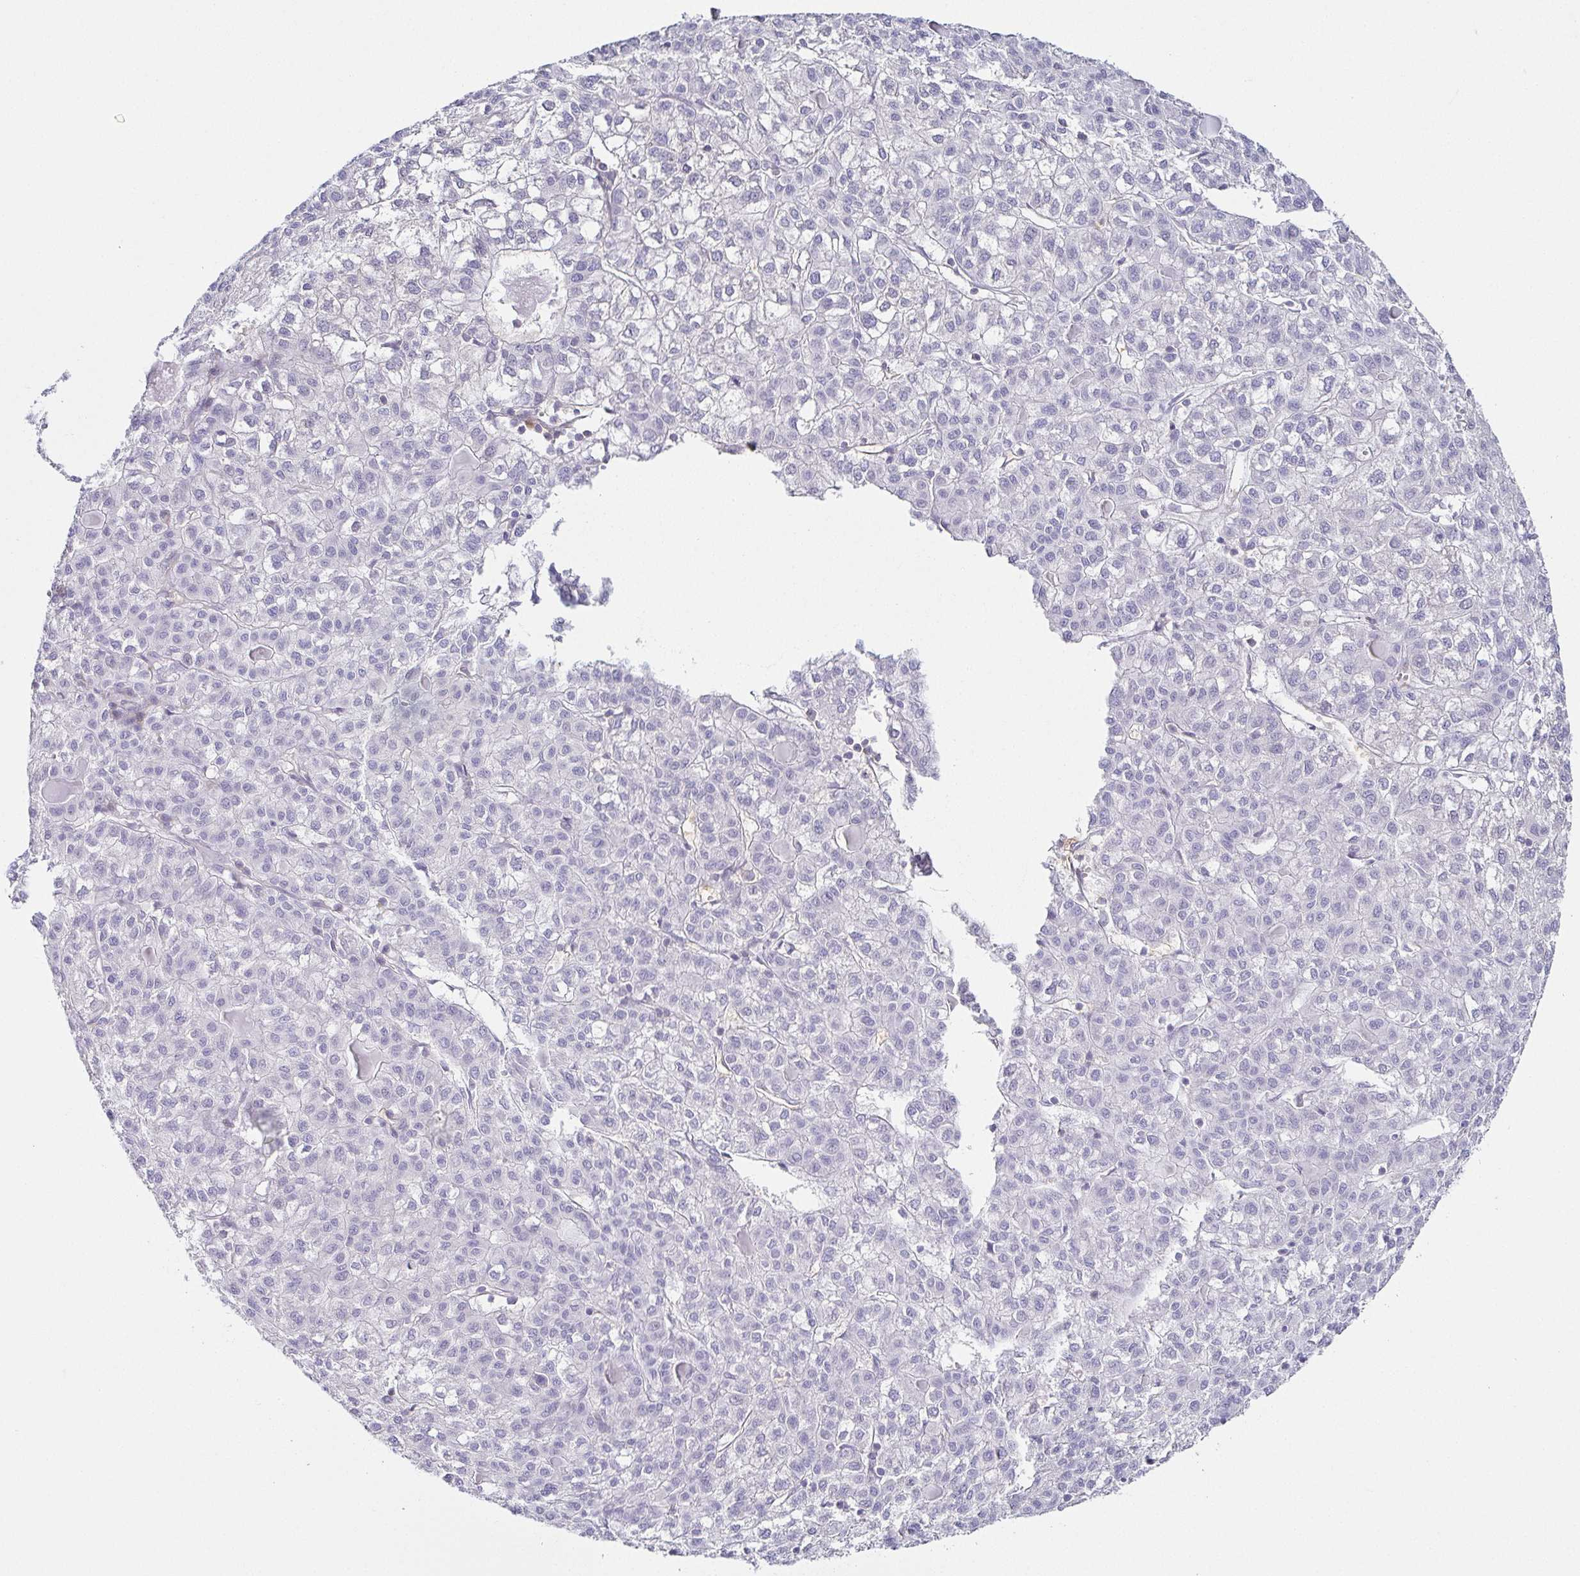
{"staining": {"intensity": "negative", "quantity": "none", "location": "none"}, "tissue": "liver cancer", "cell_type": "Tumor cells", "image_type": "cancer", "snomed": [{"axis": "morphology", "description": "Carcinoma, Hepatocellular, NOS"}, {"axis": "topography", "description": "Liver"}], "caption": "The micrograph demonstrates no significant expression in tumor cells of liver cancer (hepatocellular carcinoma).", "gene": "FAM162B", "patient": {"sex": "female", "age": 43}}